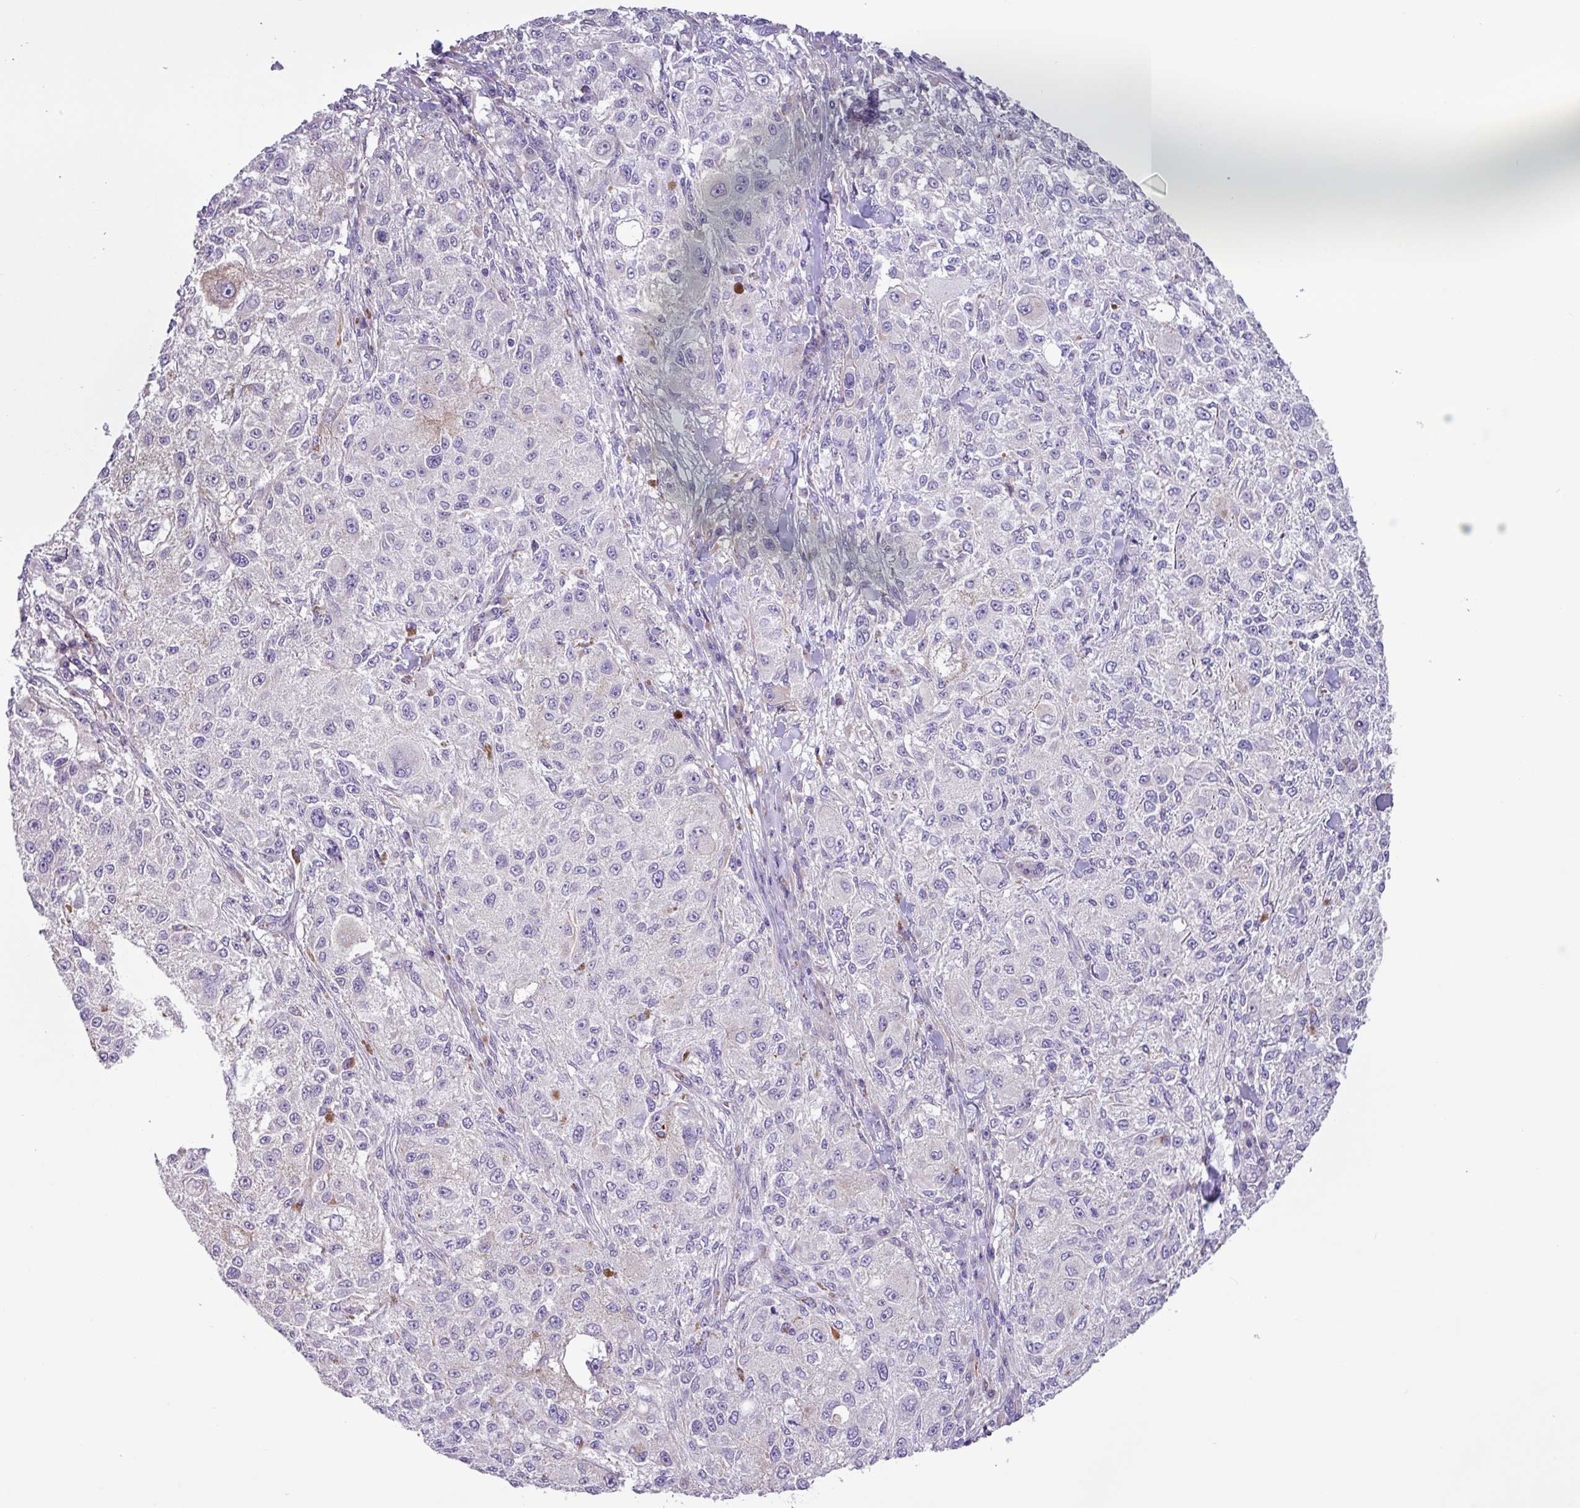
{"staining": {"intensity": "negative", "quantity": "none", "location": "none"}, "tissue": "melanoma", "cell_type": "Tumor cells", "image_type": "cancer", "snomed": [{"axis": "morphology", "description": "Necrosis, NOS"}, {"axis": "morphology", "description": "Malignant melanoma, NOS"}, {"axis": "topography", "description": "Skin"}], "caption": "This is a micrograph of IHC staining of melanoma, which shows no staining in tumor cells.", "gene": "MRM2", "patient": {"sex": "female", "age": 87}}